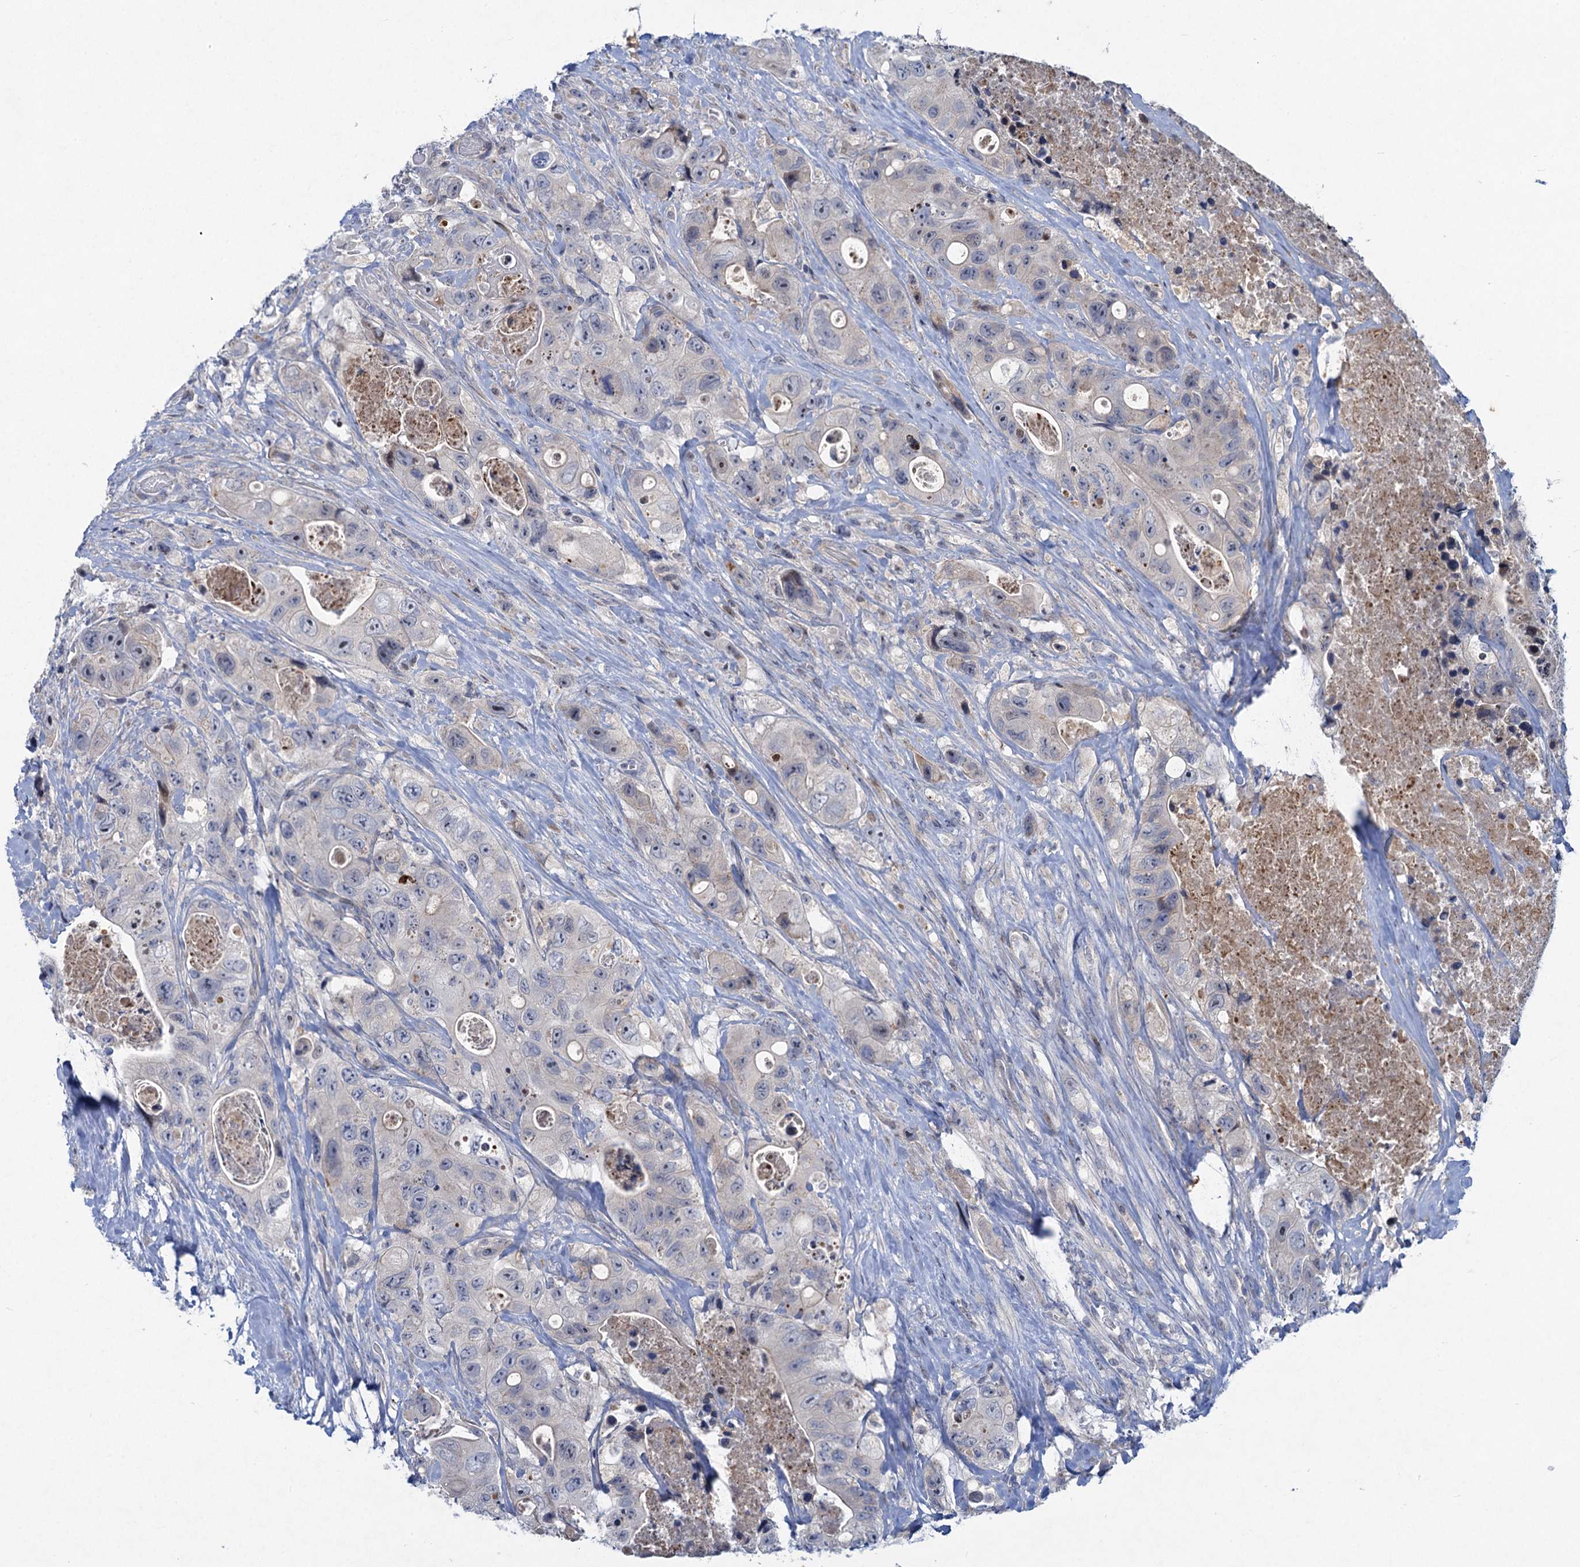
{"staining": {"intensity": "negative", "quantity": "none", "location": "none"}, "tissue": "colorectal cancer", "cell_type": "Tumor cells", "image_type": "cancer", "snomed": [{"axis": "morphology", "description": "Adenocarcinoma, NOS"}, {"axis": "topography", "description": "Colon"}], "caption": "This is a micrograph of immunohistochemistry staining of adenocarcinoma (colorectal), which shows no expression in tumor cells.", "gene": "QPCTL", "patient": {"sex": "female", "age": 46}}